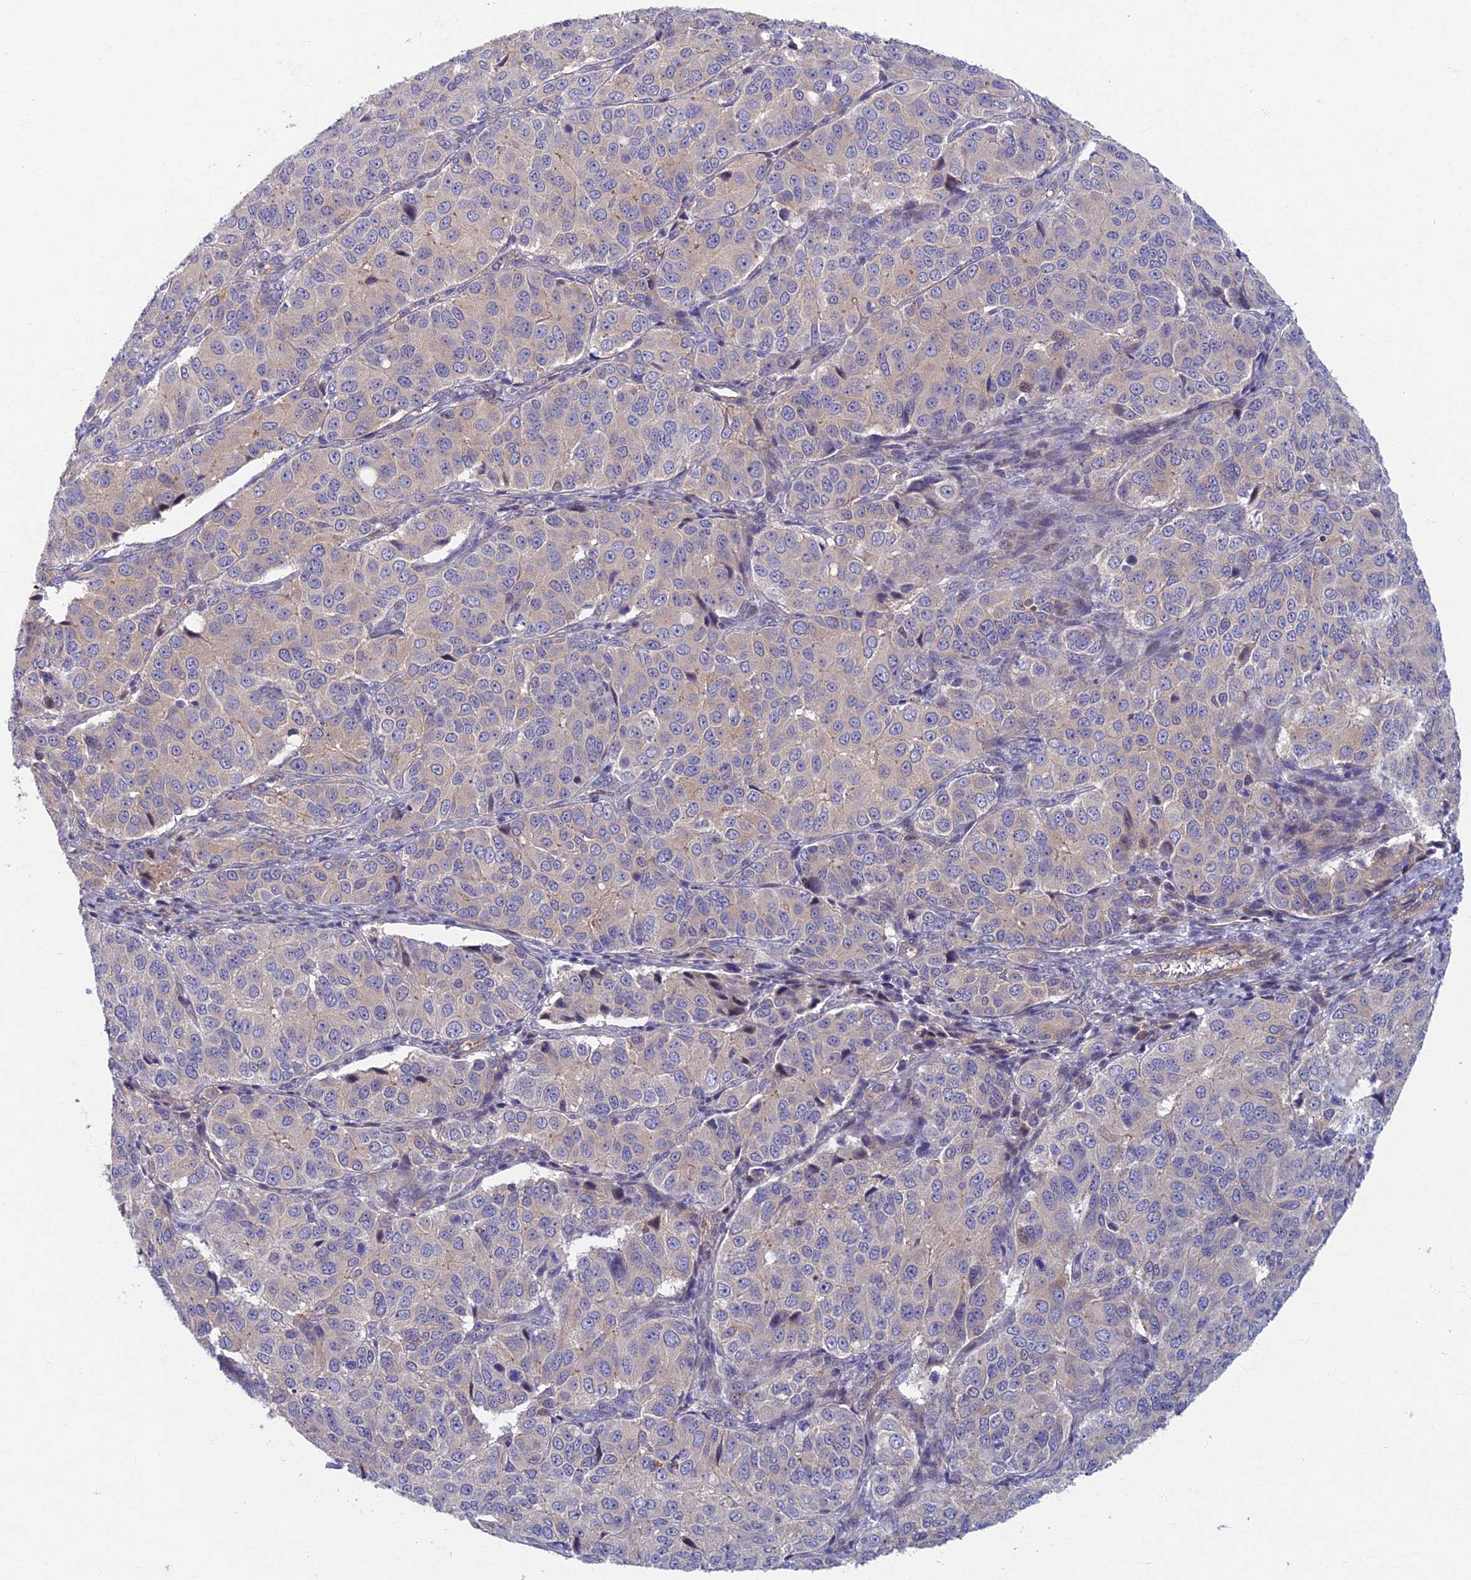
{"staining": {"intensity": "negative", "quantity": "none", "location": "none"}, "tissue": "ovarian cancer", "cell_type": "Tumor cells", "image_type": "cancer", "snomed": [{"axis": "morphology", "description": "Carcinoma, endometroid"}, {"axis": "topography", "description": "Ovary"}], "caption": "Tumor cells are negative for brown protein staining in endometroid carcinoma (ovarian).", "gene": "RHBDL2", "patient": {"sex": "female", "age": 51}}